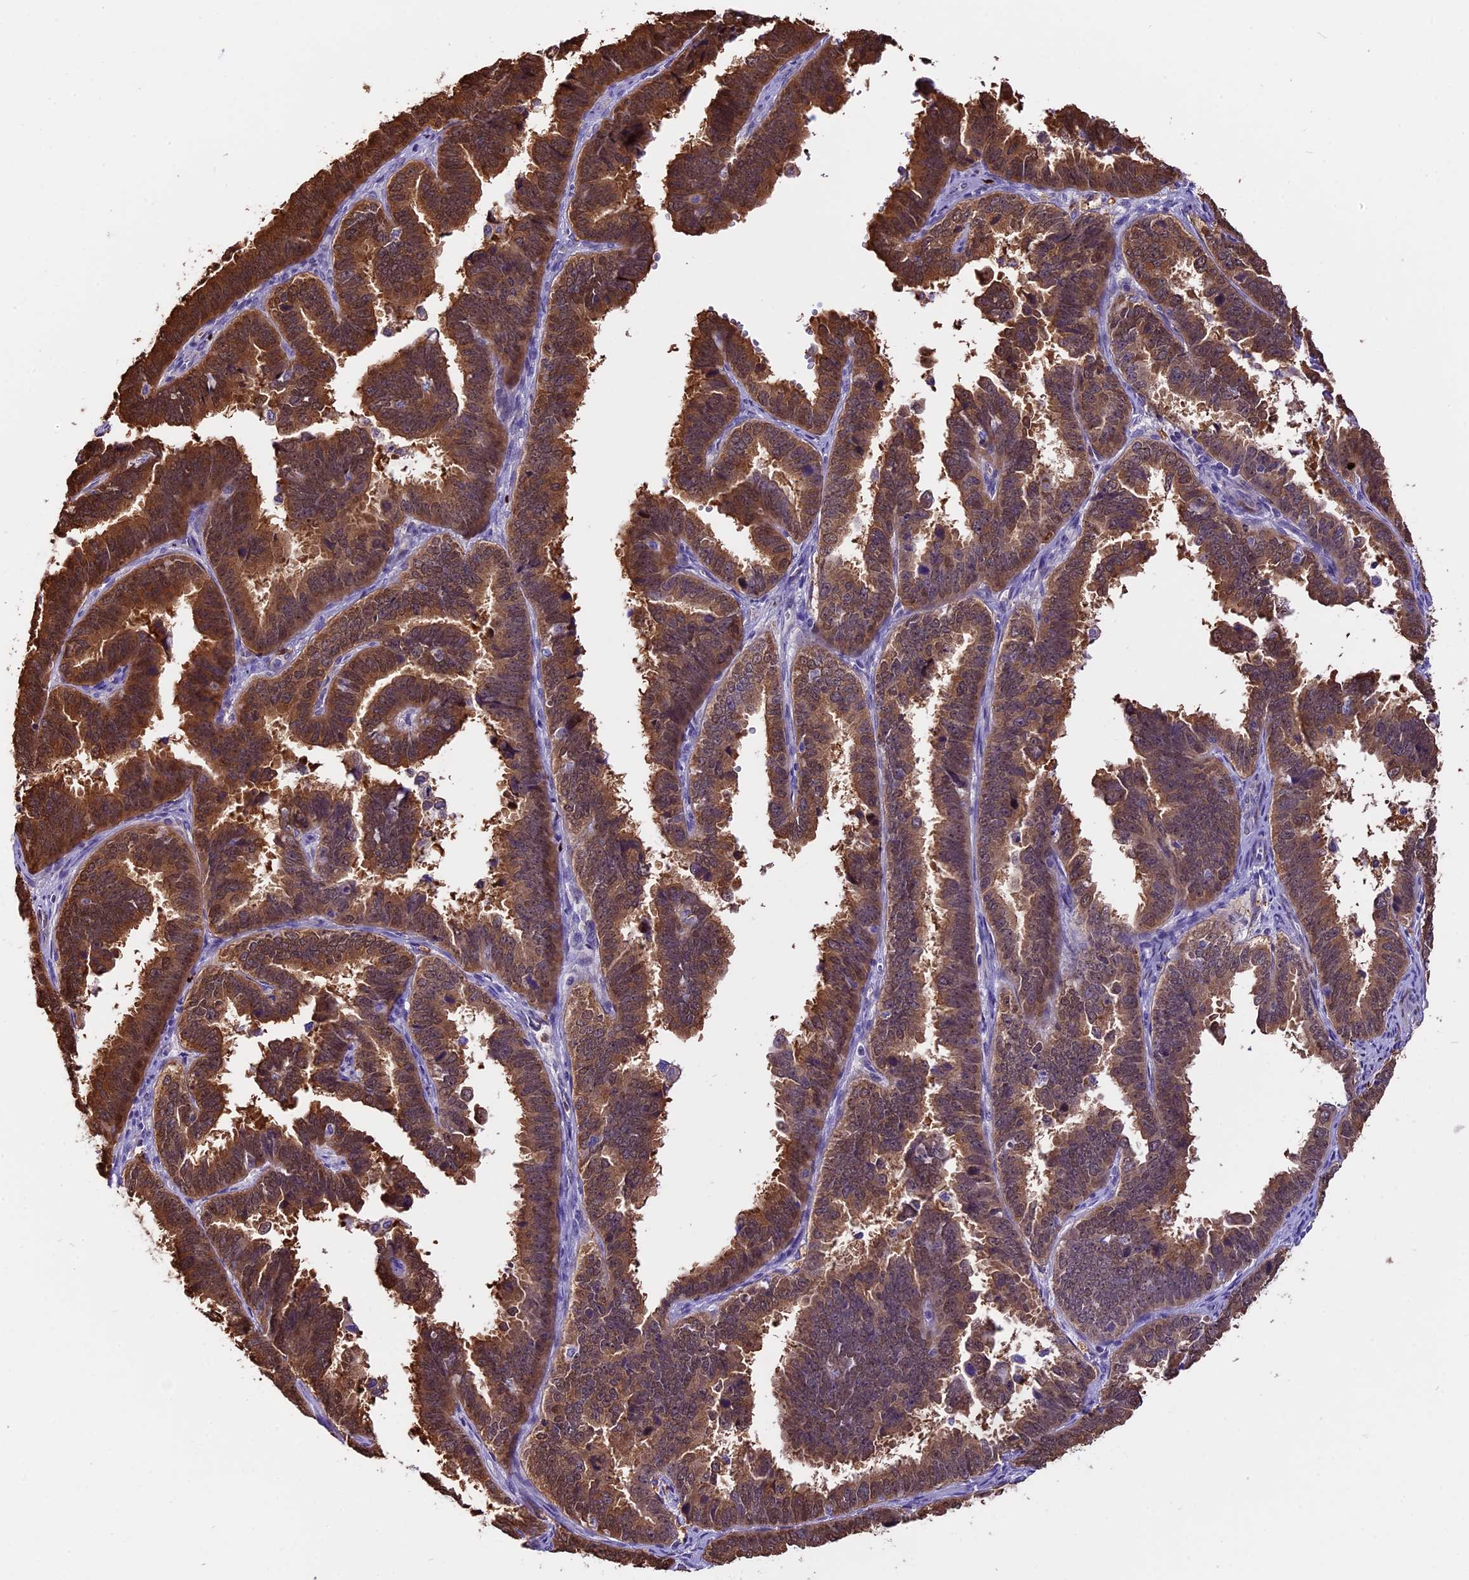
{"staining": {"intensity": "moderate", "quantity": ">75%", "location": "cytoplasmic/membranous"}, "tissue": "endometrial cancer", "cell_type": "Tumor cells", "image_type": "cancer", "snomed": [{"axis": "morphology", "description": "Adenocarcinoma, NOS"}, {"axis": "topography", "description": "Endometrium"}], "caption": "A brown stain highlights moderate cytoplasmic/membranous staining of a protein in endometrial cancer tumor cells.", "gene": "MAP3K7CL", "patient": {"sex": "female", "age": 75}}